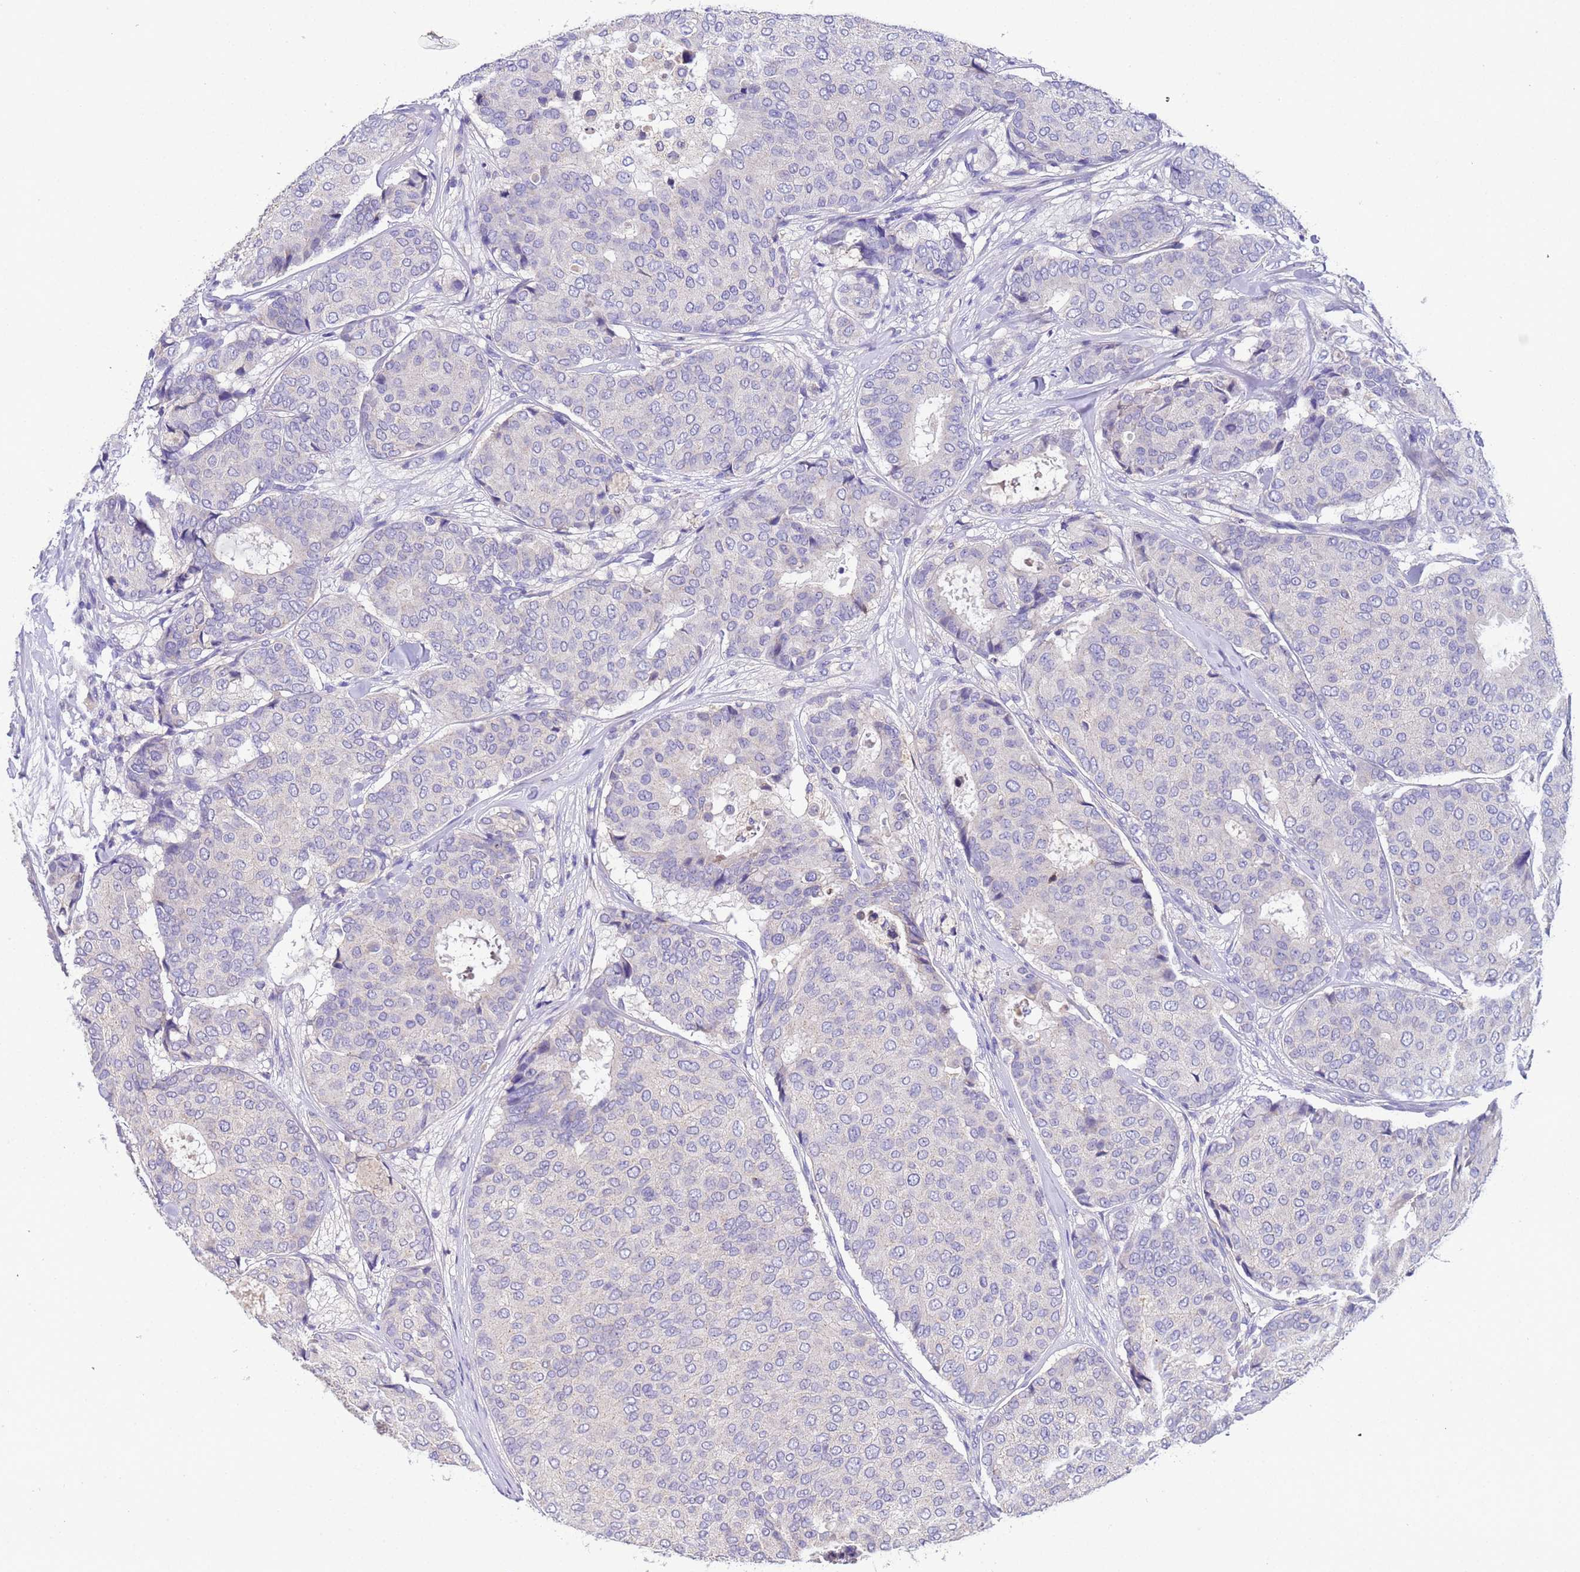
{"staining": {"intensity": "negative", "quantity": "none", "location": "none"}, "tissue": "breast cancer", "cell_type": "Tumor cells", "image_type": "cancer", "snomed": [{"axis": "morphology", "description": "Duct carcinoma"}, {"axis": "topography", "description": "Breast"}], "caption": "Immunohistochemical staining of human breast infiltrating ductal carcinoma reveals no significant positivity in tumor cells.", "gene": "SLC24A3", "patient": {"sex": "female", "age": 75}}